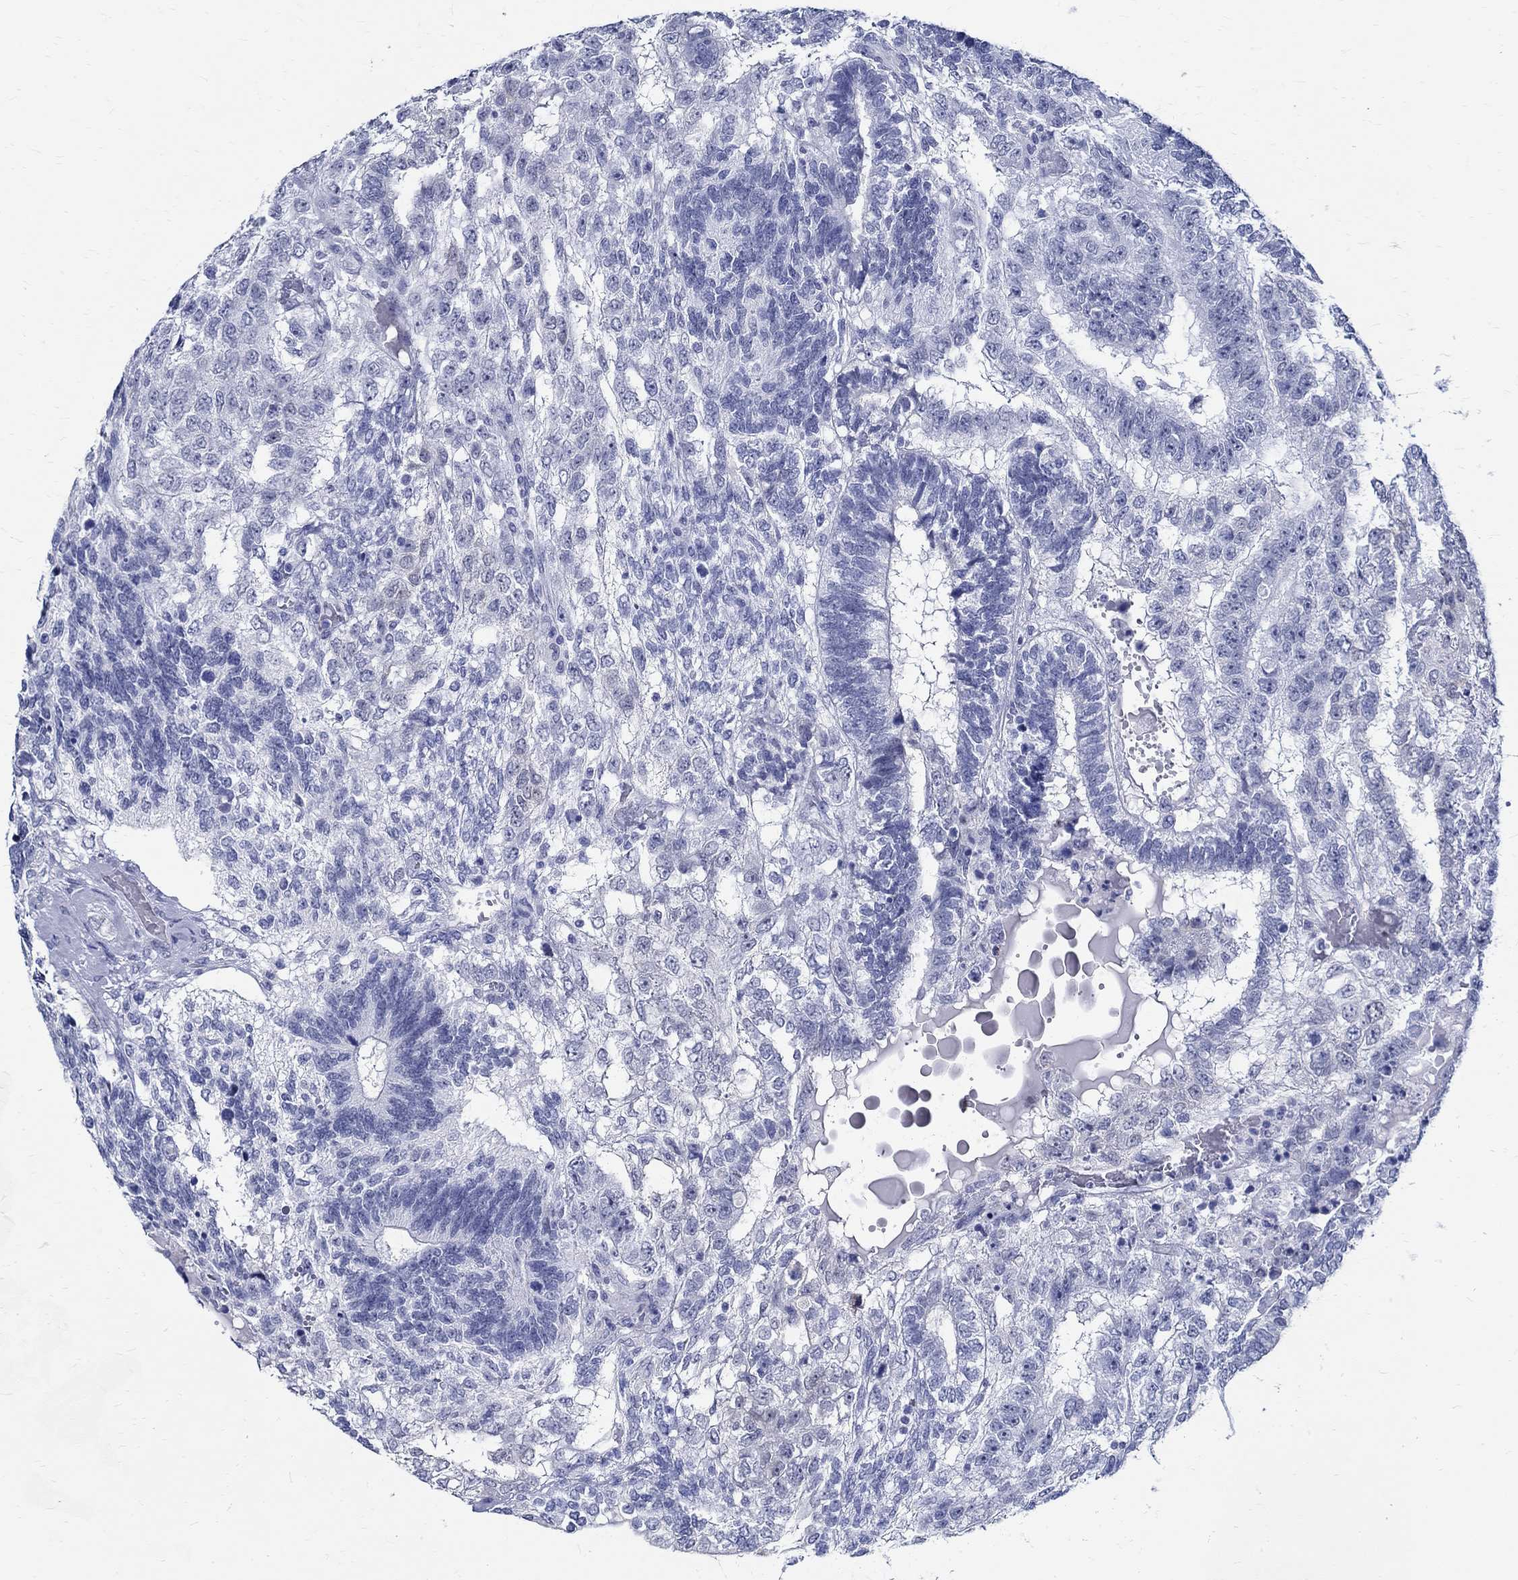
{"staining": {"intensity": "negative", "quantity": "none", "location": "none"}, "tissue": "testis cancer", "cell_type": "Tumor cells", "image_type": "cancer", "snomed": [{"axis": "morphology", "description": "Seminoma, NOS"}, {"axis": "morphology", "description": "Carcinoma, Embryonal, NOS"}, {"axis": "topography", "description": "Testis"}], "caption": "Seminoma (testis) stained for a protein using IHC displays no positivity tumor cells.", "gene": "BSPRY", "patient": {"sex": "male", "age": 41}}